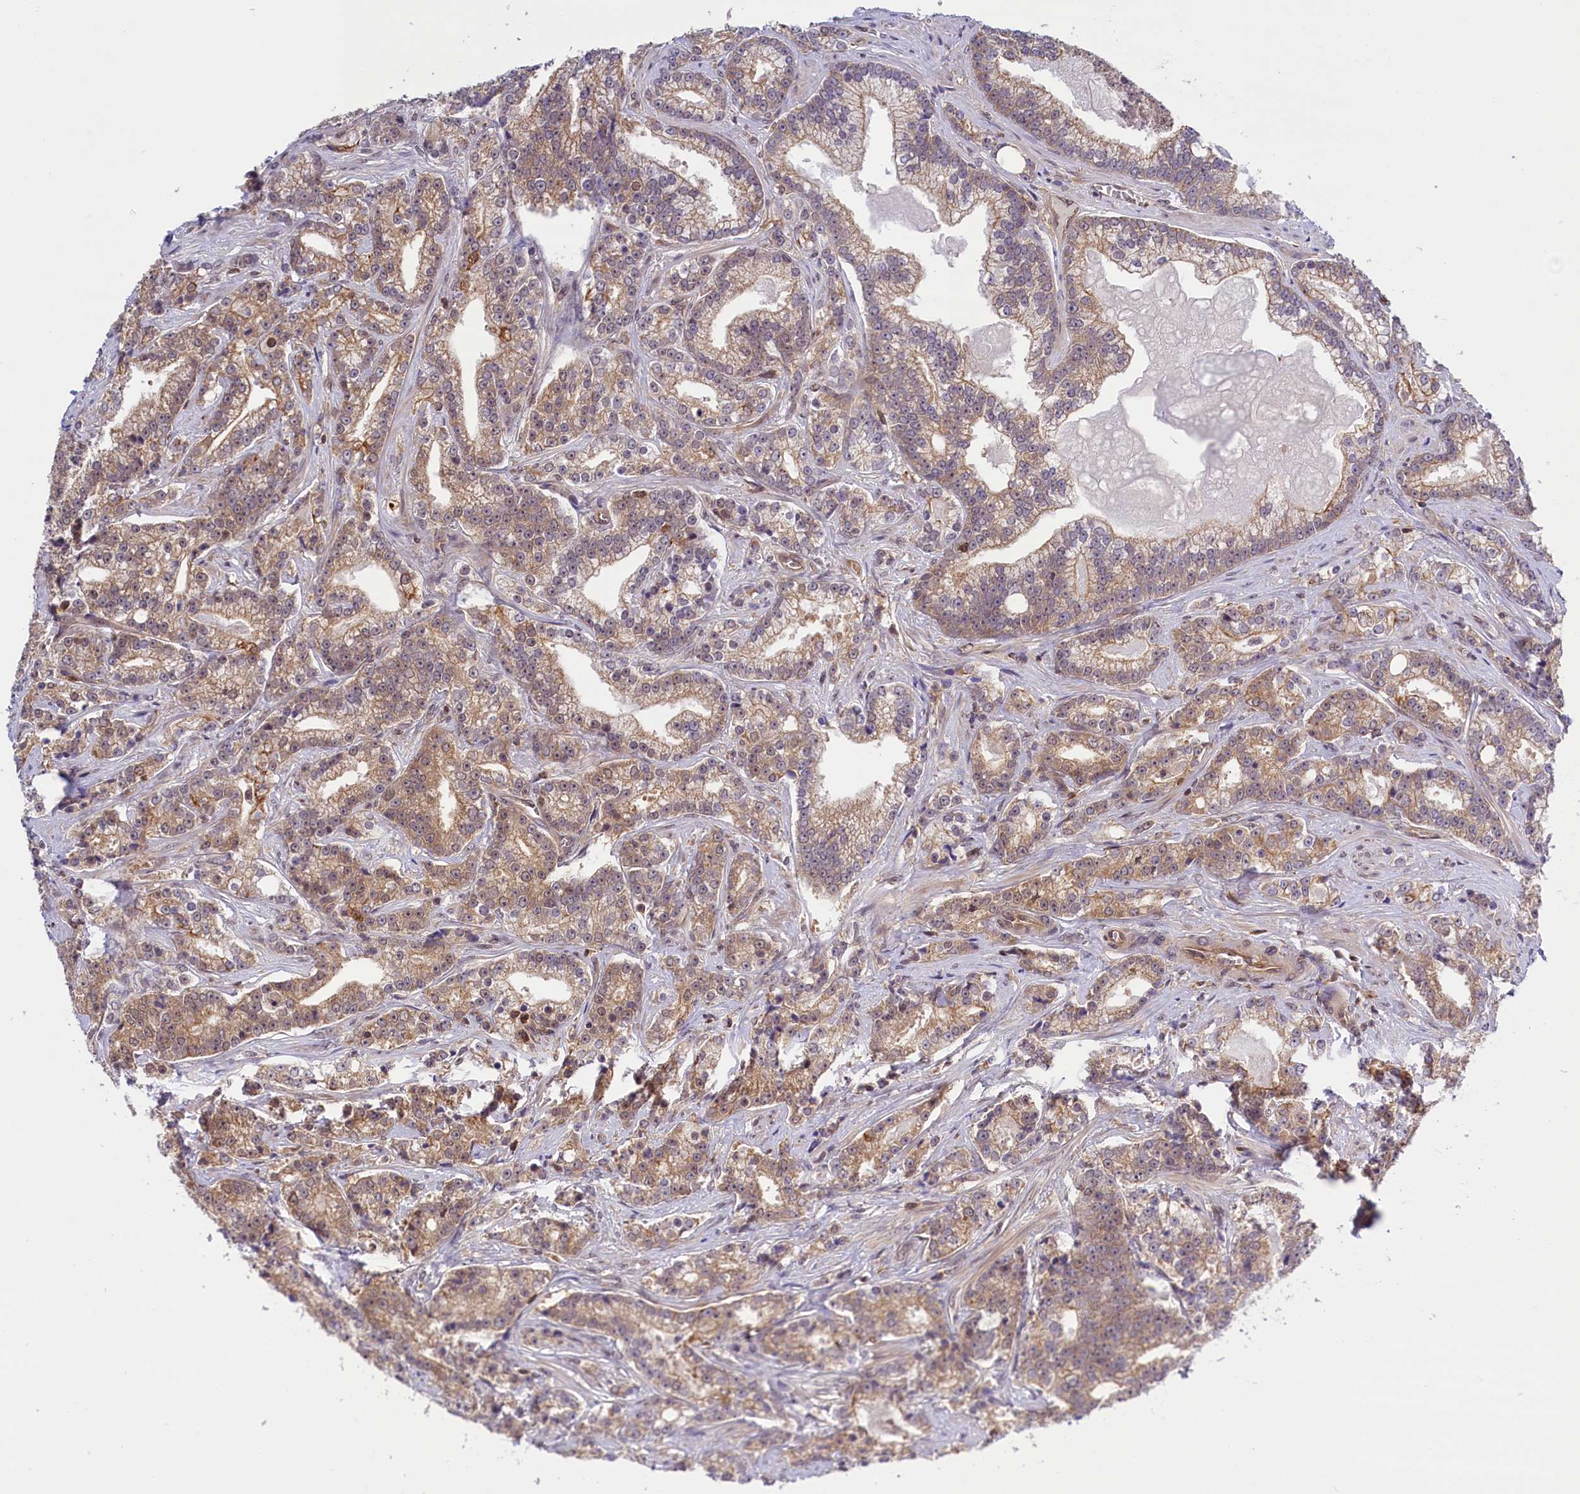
{"staining": {"intensity": "moderate", "quantity": ">75%", "location": "cytoplasmic/membranous"}, "tissue": "prostate cancer", "cell_type": "Tumor cells", "image_type": "cancer", "snomed": [{"axis": "morphology", "description": "Adenocarcinoma, High grade"}, {"axis": "topography", "description": "Prostate"}], "caption": "Brown immunohistochemical staining in human high-grade adenocarcinoma (prostate) demonstrates moderate cytoplasmic/membranous positivity in about >75% of tumor cells.", "gene": "TBCB", "patient": {"sex": "male", "age": 67}}